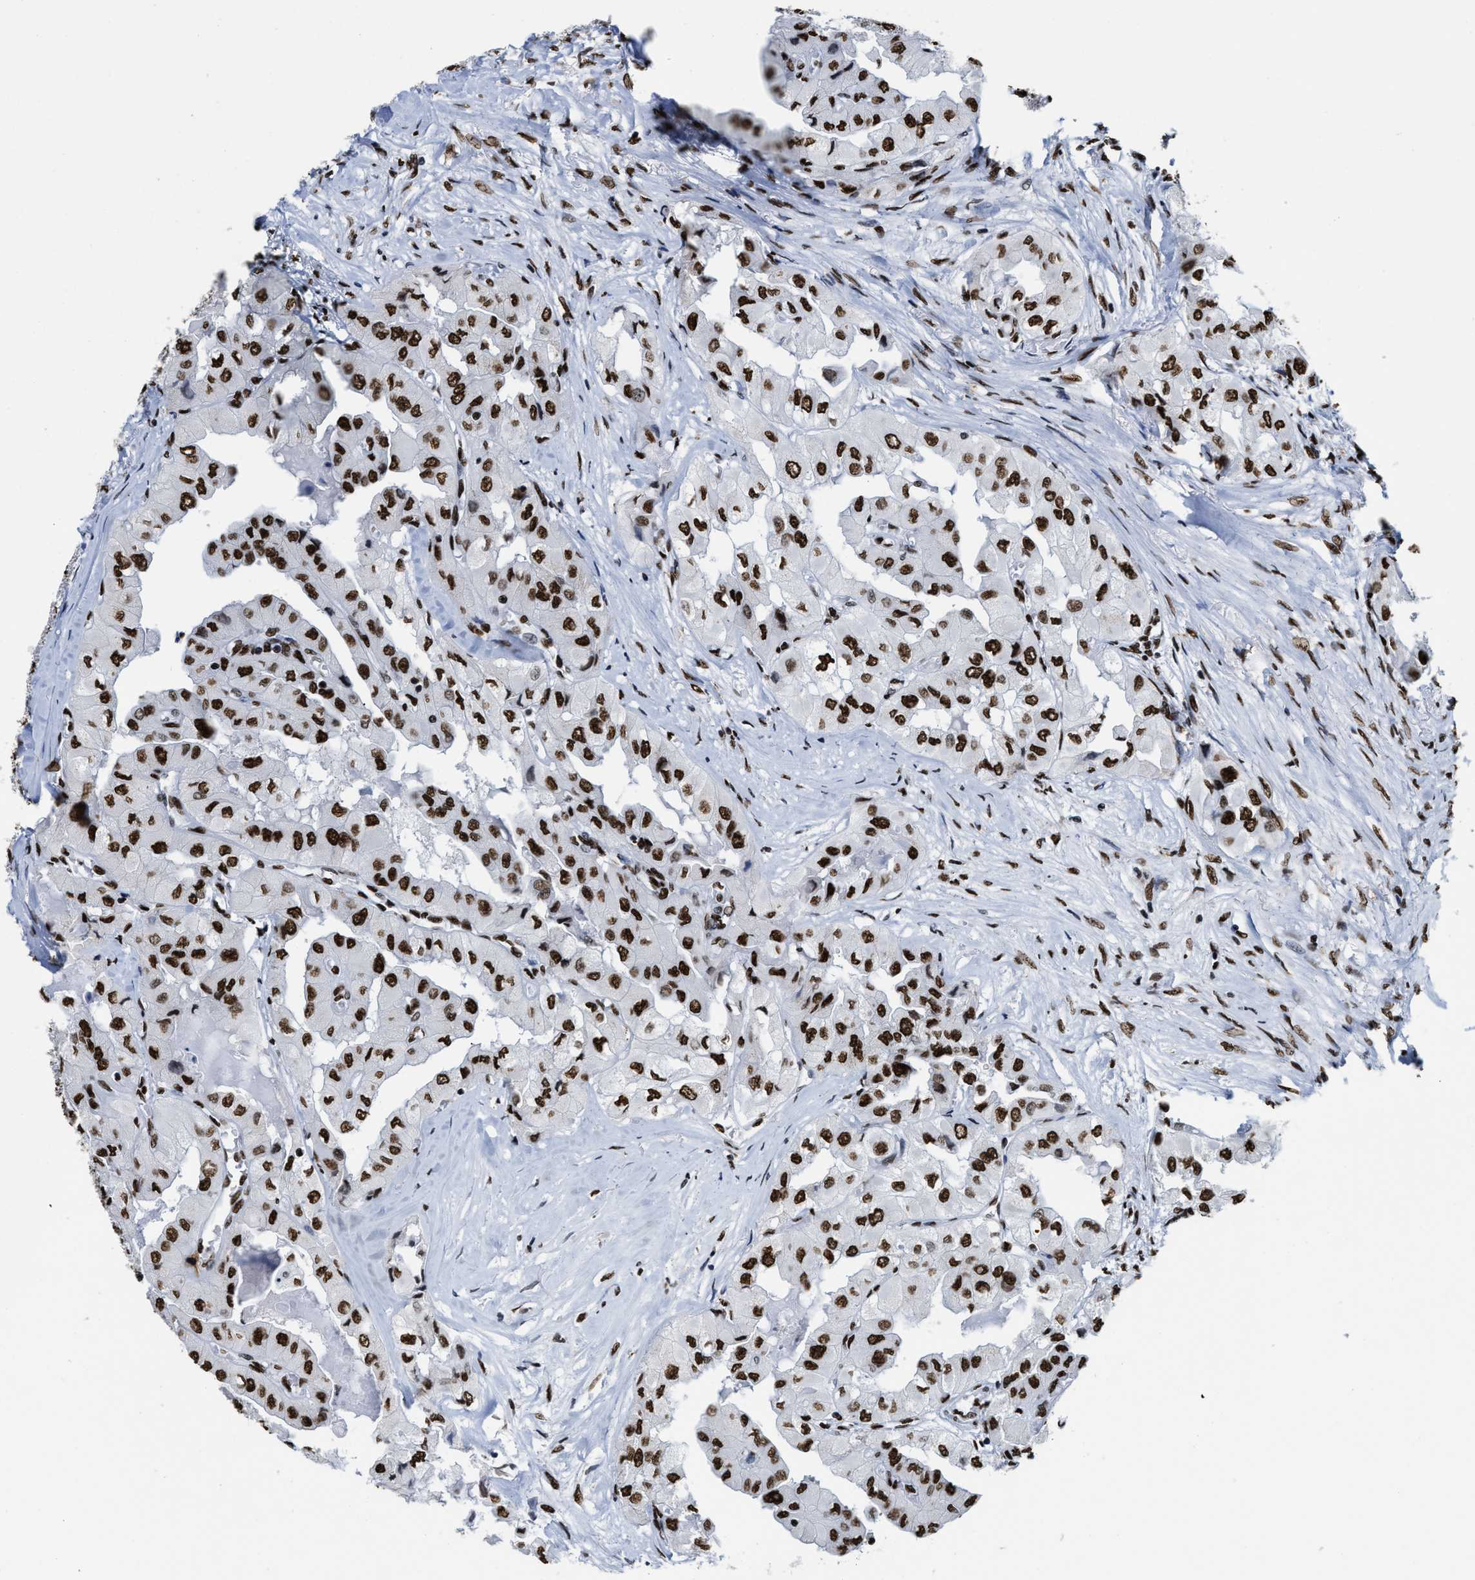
{"staining": {"intensity": "strong", "quantity": ">75%", "location": "nuclear"}, "tissue": "thyroid cancer", "cell_type": "Tumor cells", "image_type": "cancer", "snomed": [{"axis": "morphology", "description": "Papillary adenocarcinoma, NOS"}, {"axis": "topography", "description": "Thyroid gland"}], "caption": "Thyroid cancer (papillary adenocarcinoma) stained with DAB immunohistochemistry exhibits high levels of strong nuclear staining in about >75% of tumor cells.", "gene": "SMARCC2", "patient": {"sex": "female", "age": 59}}